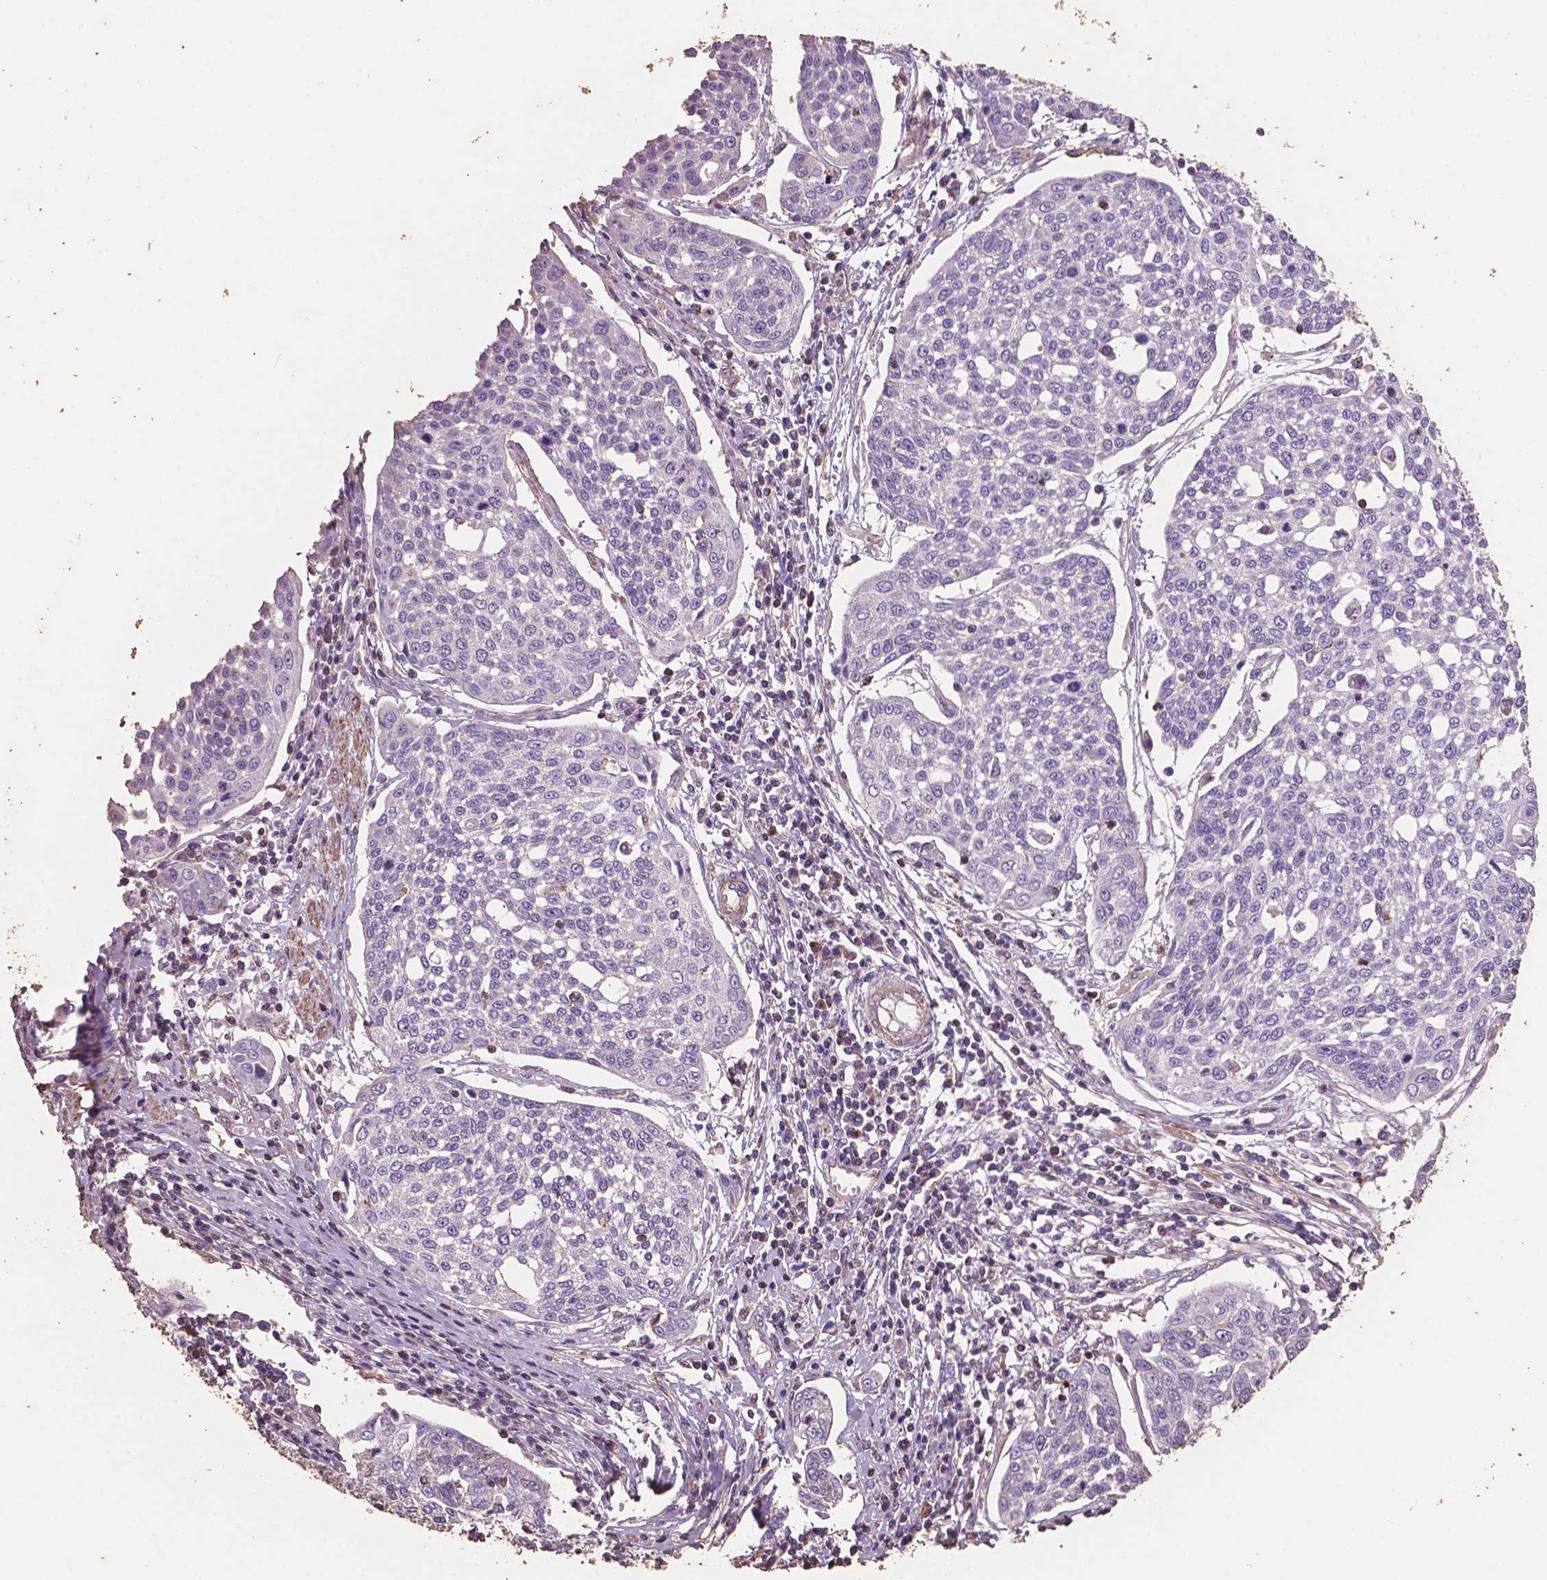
{"staining": {"intensity": "negative", "quantity": "none", "location": "none"}, "tissue": "cervical cancer", "cell_type": "Tumor cells", "image_type": "cancer", "snomed": [{"axis": "morphology", "description": "Squamous cell carcinoma, NOS"}, {"axis": "topography", "description": "Cervix"}], "caption": "An IHC micrograph of squamous cell carcinoma (cervical) is shown. There is no staining in tumor cells of squamous cell carcinoma (cervical). Brightfield microscopy of immunohistochemistry (IHC) stained with DAB (brown) and hematoxylin (blue), captured at high magnification.", "gene": "COMMD4", "patient": {"sex": "female", "age": 34}}